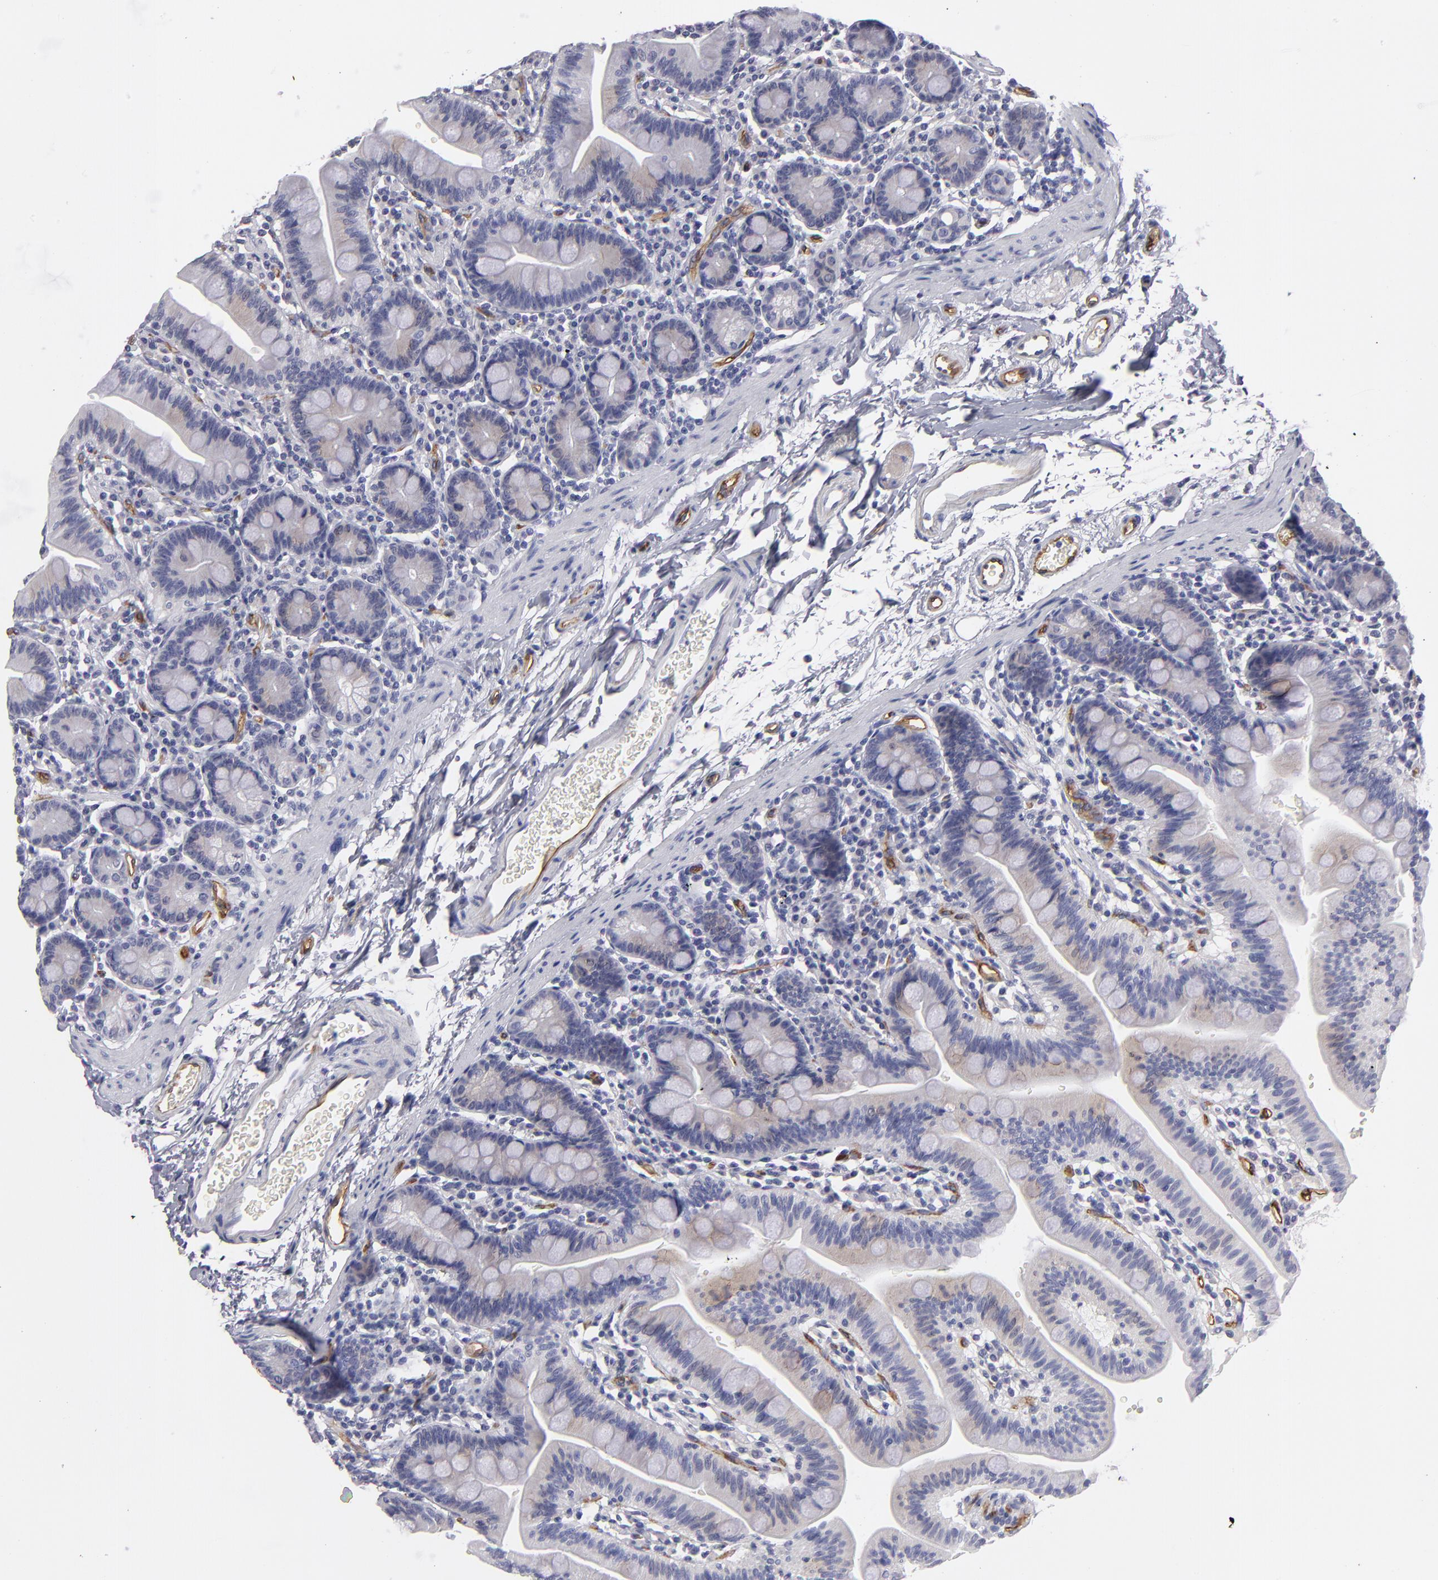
{"staining": {"intensity": "negative", "quantity": "none", "location": "none"}, "tissue": "small intestine", "cell_type": "Glandular cells", "image_type": "normal", "snomed": [{"axis": "morphology", "description": "Normal tissue, NOS"}, {"axis": "topography", "description": "Small intestine"}], "caption": "A micrograph of small intestine stained for a protein displays no brown staining in glandular cells. Brightfield microscopy of immunohistochemistry (IHC) stained with DAB (brown) and hematoxylin (blue), captured at high magnification.", "gene": "PLVAP", "patient": {"sex": "male", "age": 79}}